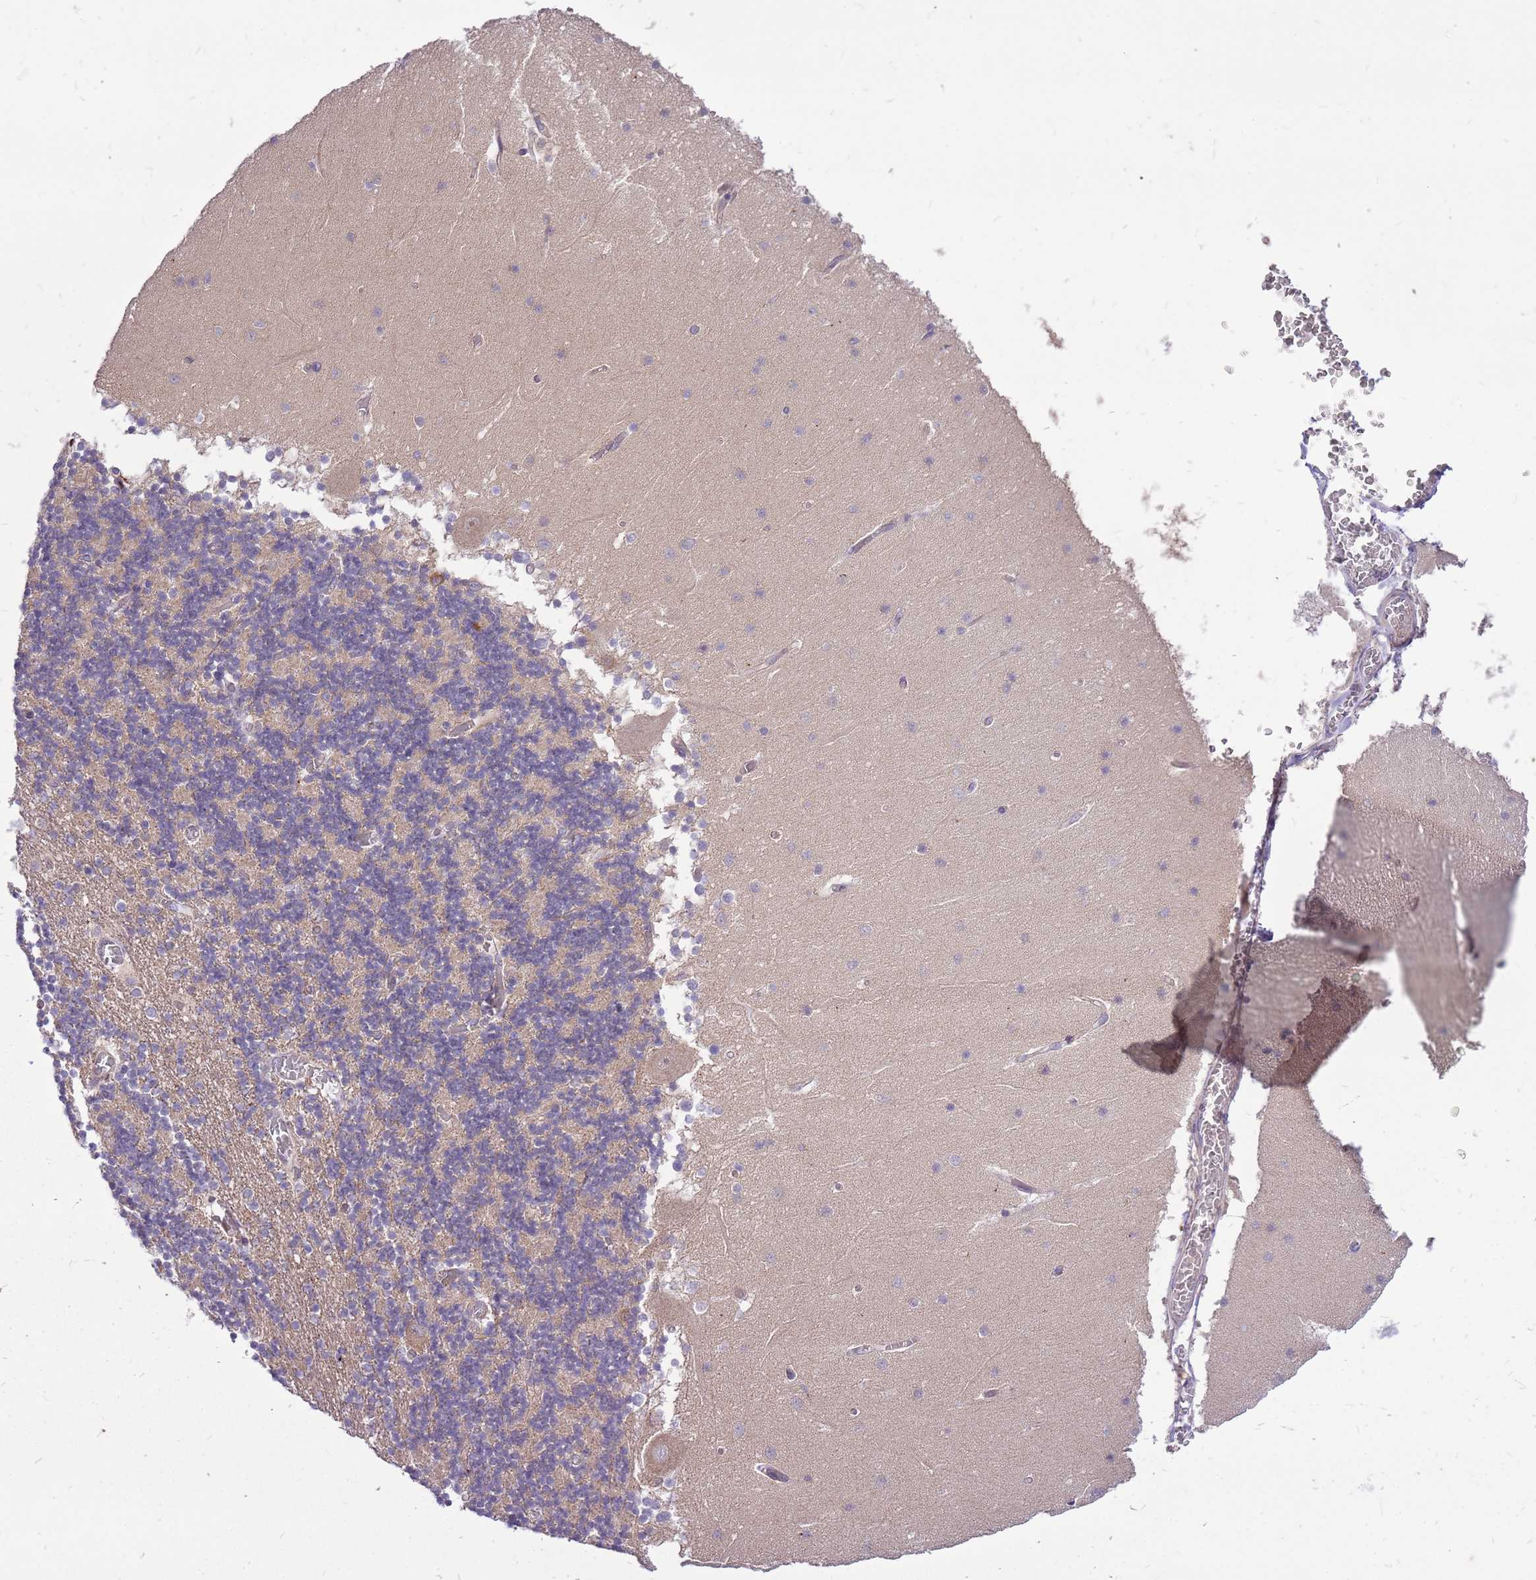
{"staining": {"intensity": "negative", "quantity": "none", "location": "none"}, "tissue": "cerebellum", "cell_type": "Cells in granular layer", "image_type": "normal", "snomed": [{"axis": "morphology", "description": "Normal tissue, NOS"}, {"axis": "topography", "description": "Cerebellum"}], "caption": "Immunohistochemistry of unremarkable cerebellum reveals no expression in cells in granular layer.", "gene": "WDR90", "patient": {"sex": "female", "age": 28}}